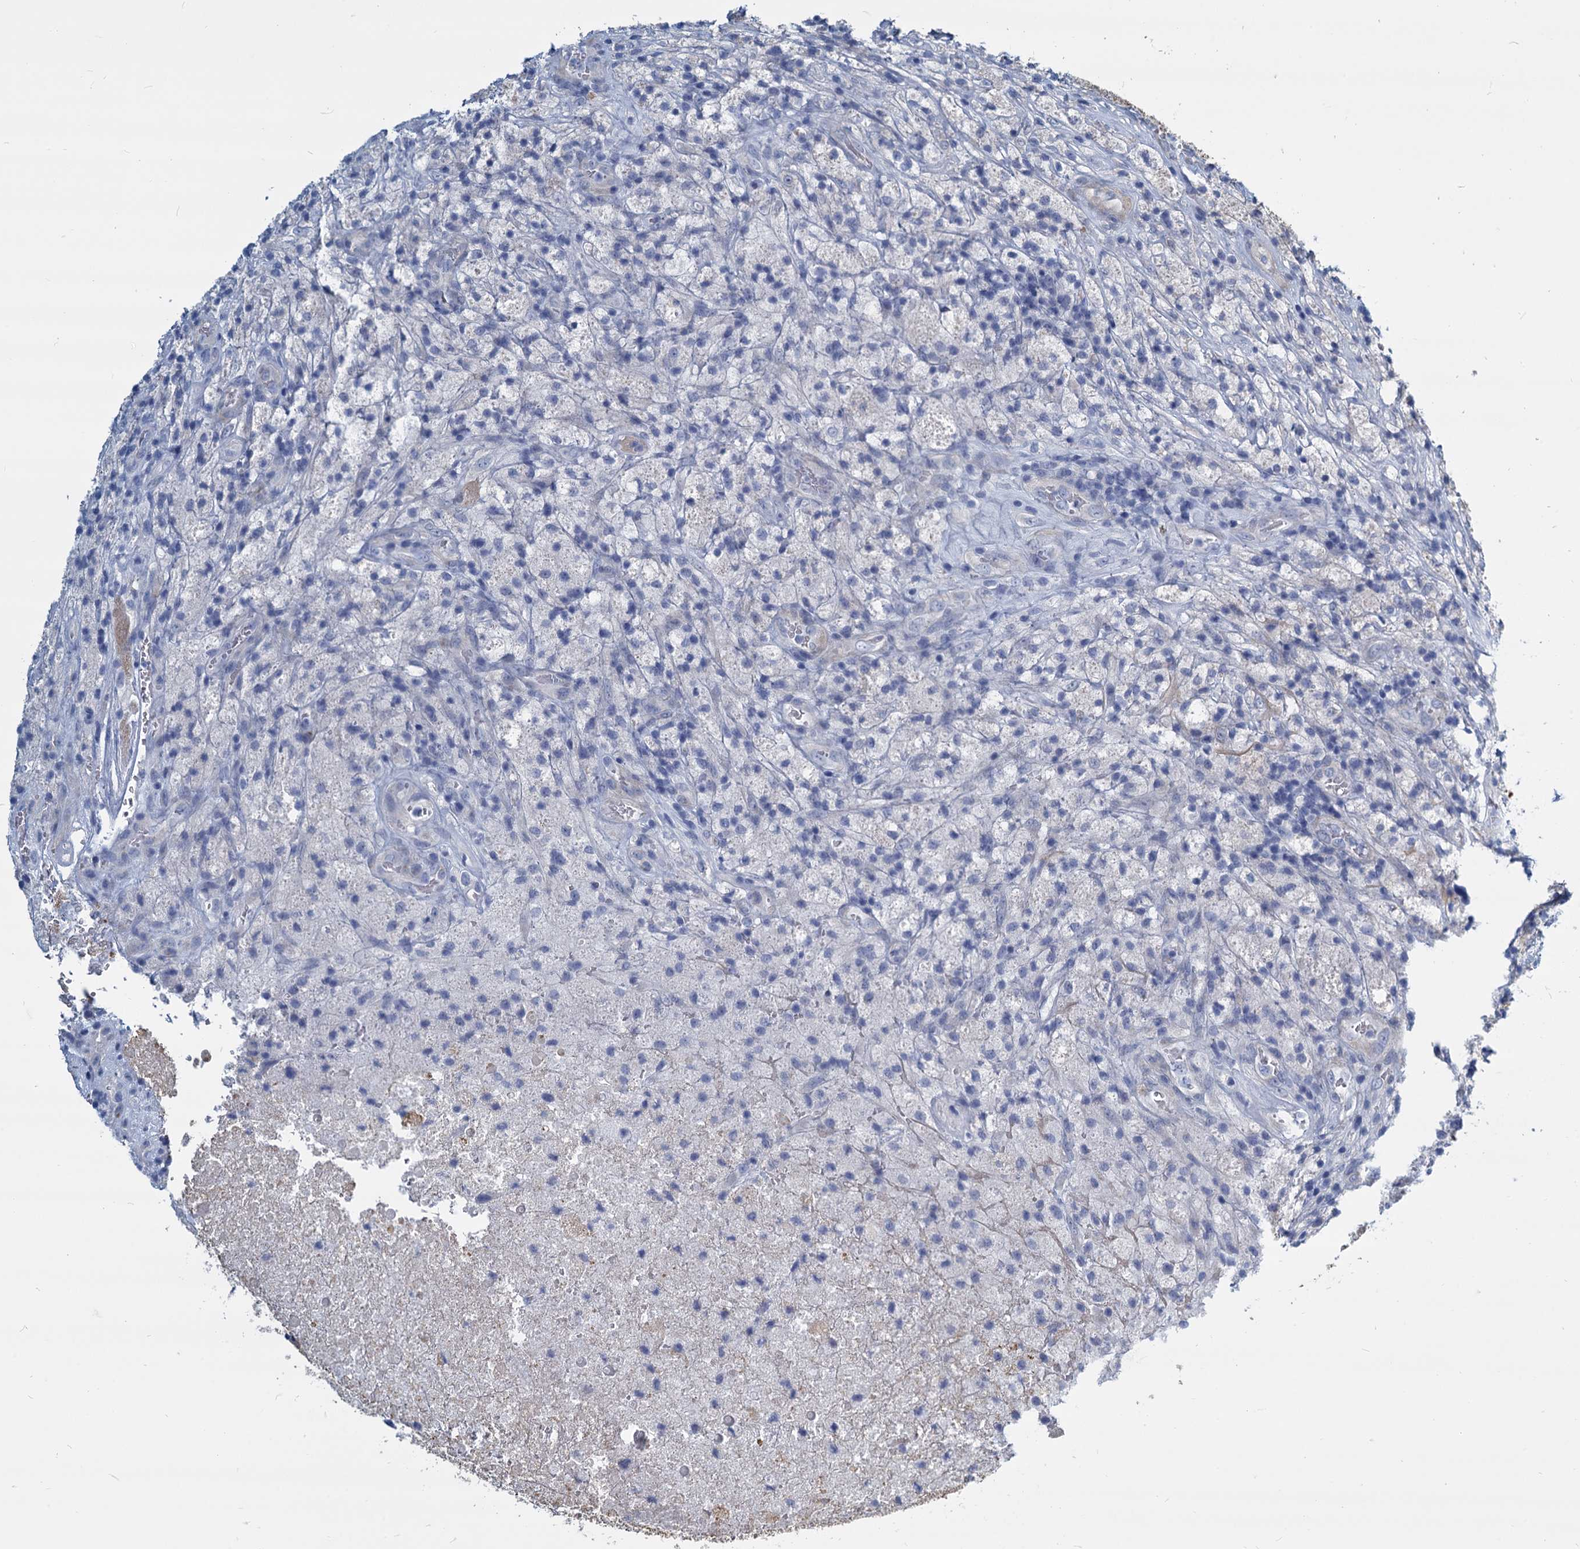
{"staining": {"intensity": "negative", "quantity": "none", "location": "none"}, "tissue": "glioma", "cell_type": "Tumor cells", "image_type": "cancer", "snomed": [{"axis": "morphology", "description": "Glioma, malignant, High grade"}, {"axis": "topography", "description": "Brain"}], "caption": "This is an IHC micrograph of human malignant high-grade glioma. There is no staining in tumor cells.", "gene": "GSTM3", "patient": {"sex": "male", "age": 69}}